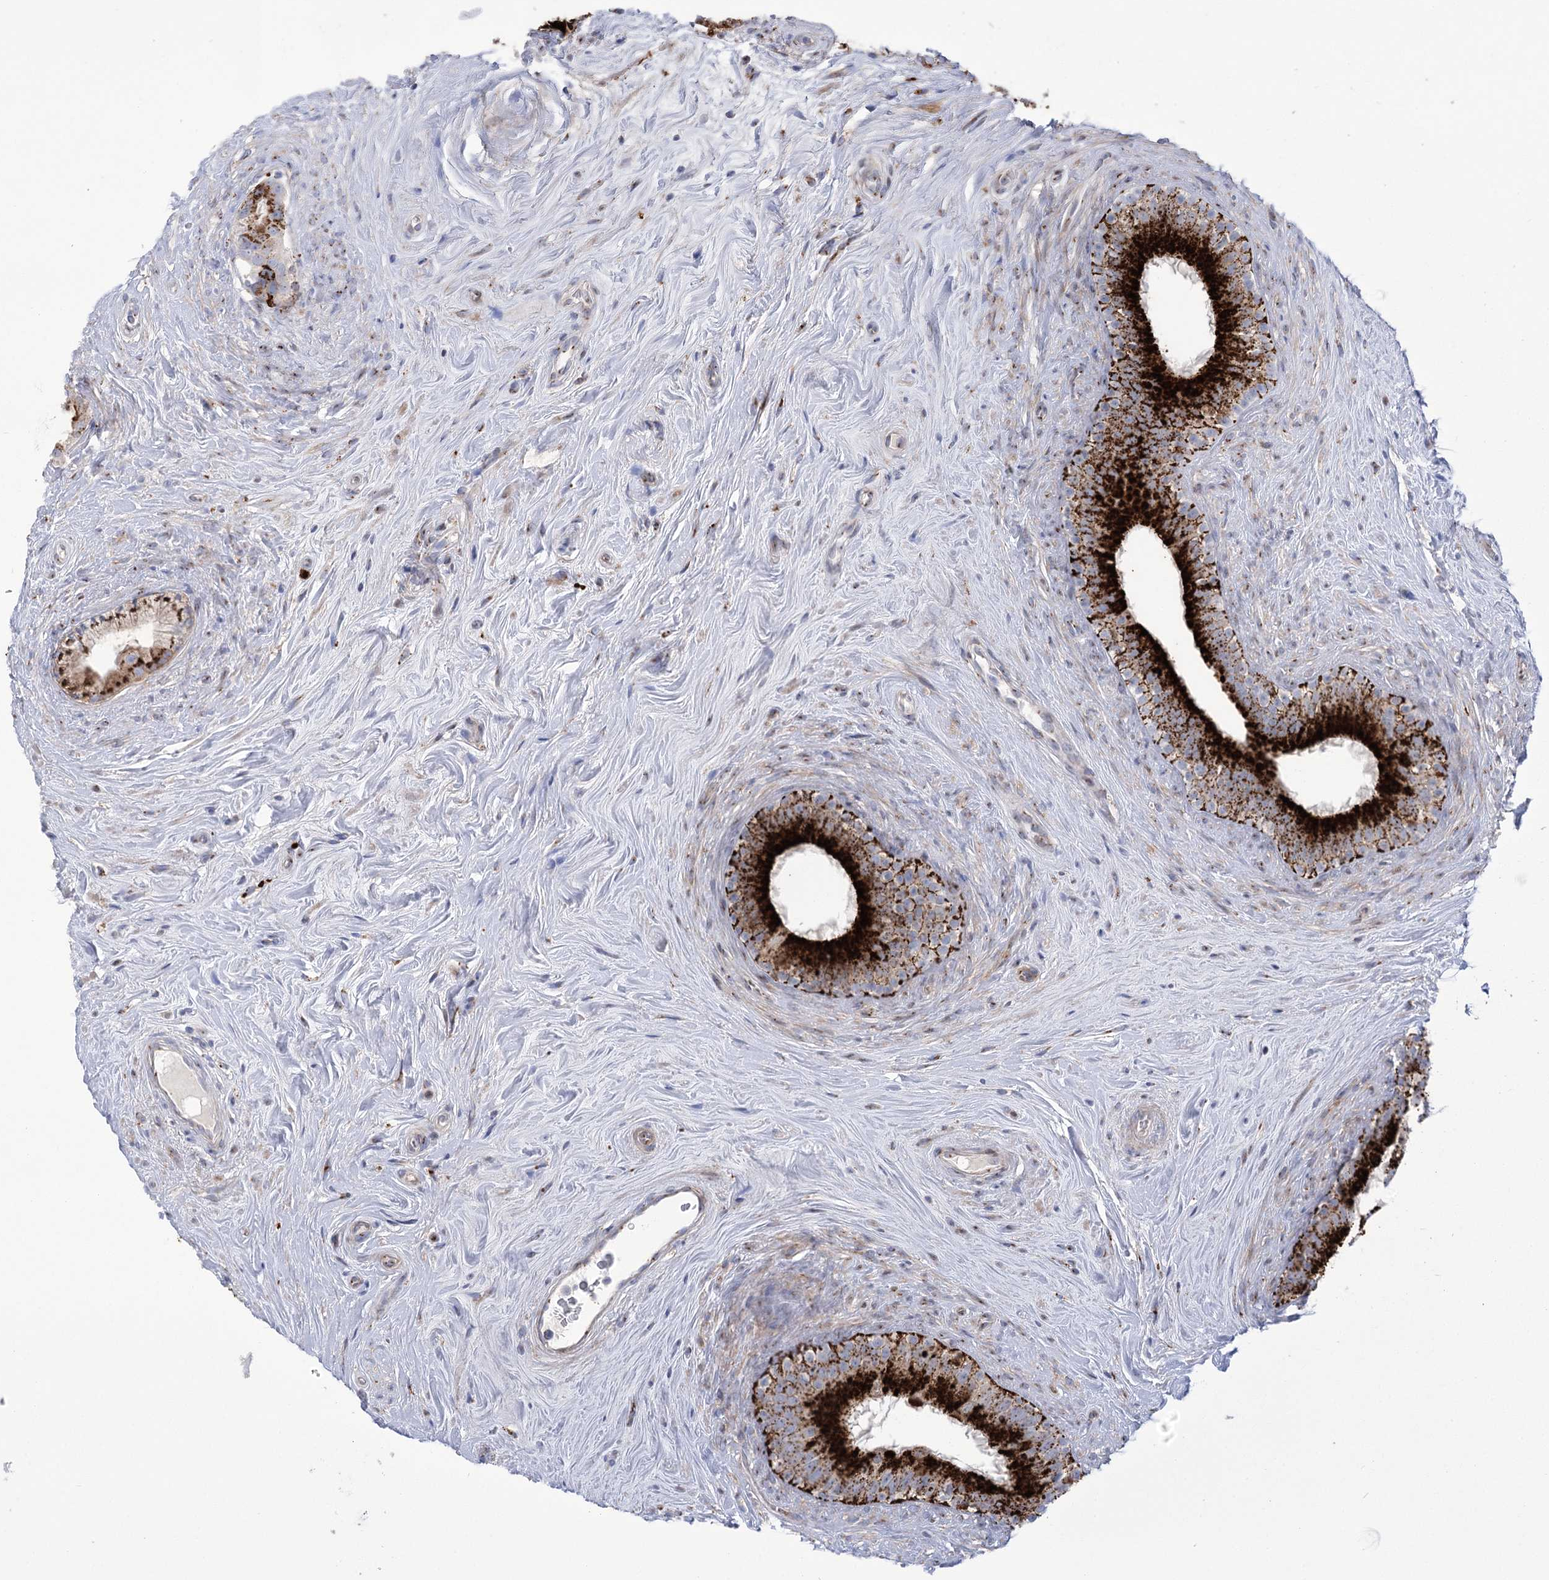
{"staining": {"intensity": "strong", "quantity": ">75%", "location": "cytoplasmic/membranous"}, "tissue": "epididymis", "cell_type": "Glandular cells", "image_type": "normal", "snomed": [{"axis": "morphology", "description": "Normal tissue, NOS"}, {"axis": "topography", "description": "Epididymis"}], "caption": "An immunohistochemistry image of normal tissue is shown. Protein staining in brown highlights strong cytoplasmic/membranous positivity in epididymis within glandular cells.", "gene": "NME7", "patient": {"sex": "male", "age": 84}}